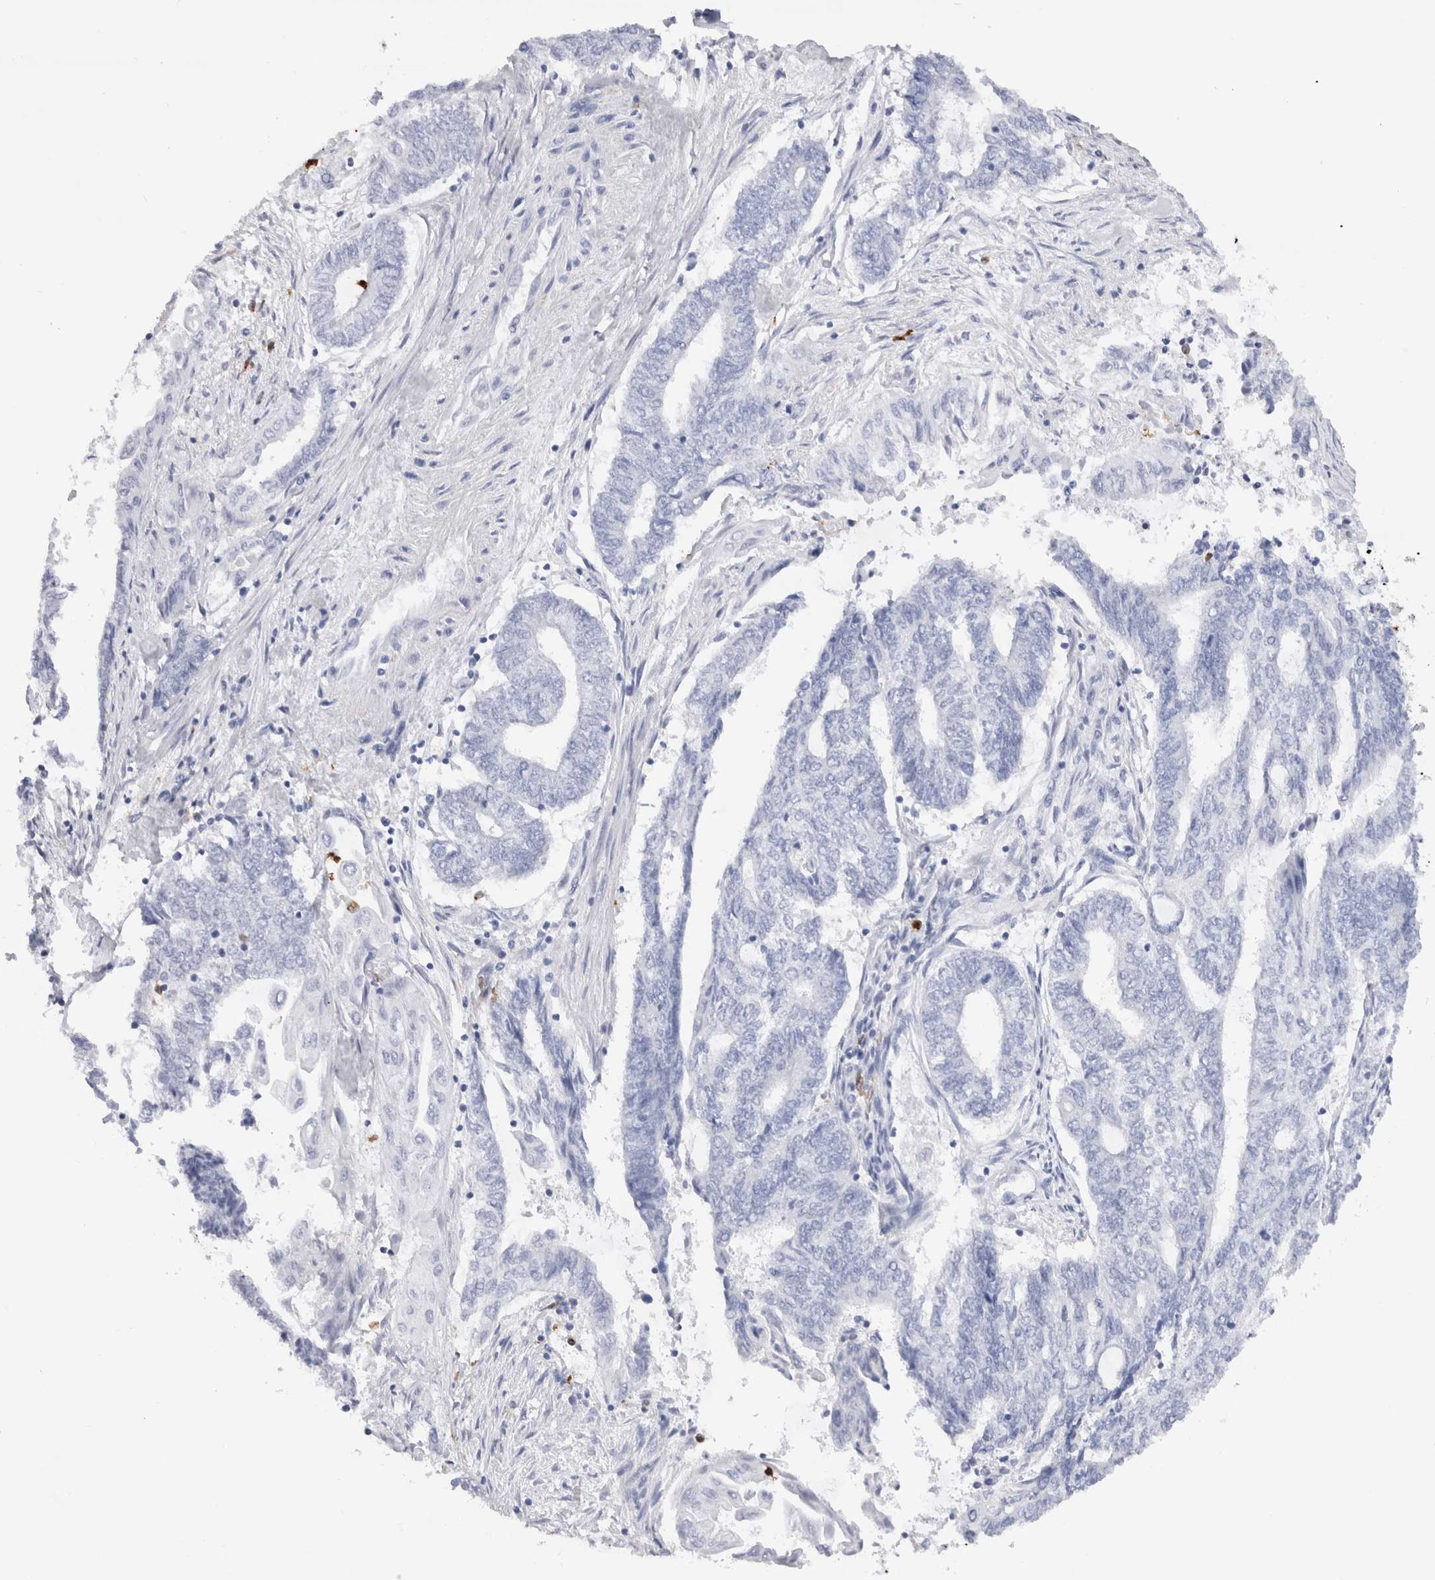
{"staining": {"intensity": "negative", "quantity": "none", "location": "none"}, "tissue": "endometrial cancer", "cell_type": "Tumor cells", "image_type": "cancer", "snomed": [{"axis": "morphology", "description": "Adenocarcinoma, NOS"}, {"axis": "topography", "description": "Uterus"}, {"axis": "topography", "description": "Endometrium"}], "caption": "Tumor cells show no significant protein positivity in endometrial cancer (adenocarcinoma).", "gene": "SLC10A5", "patient": {"sex": "female", "age": 70}}